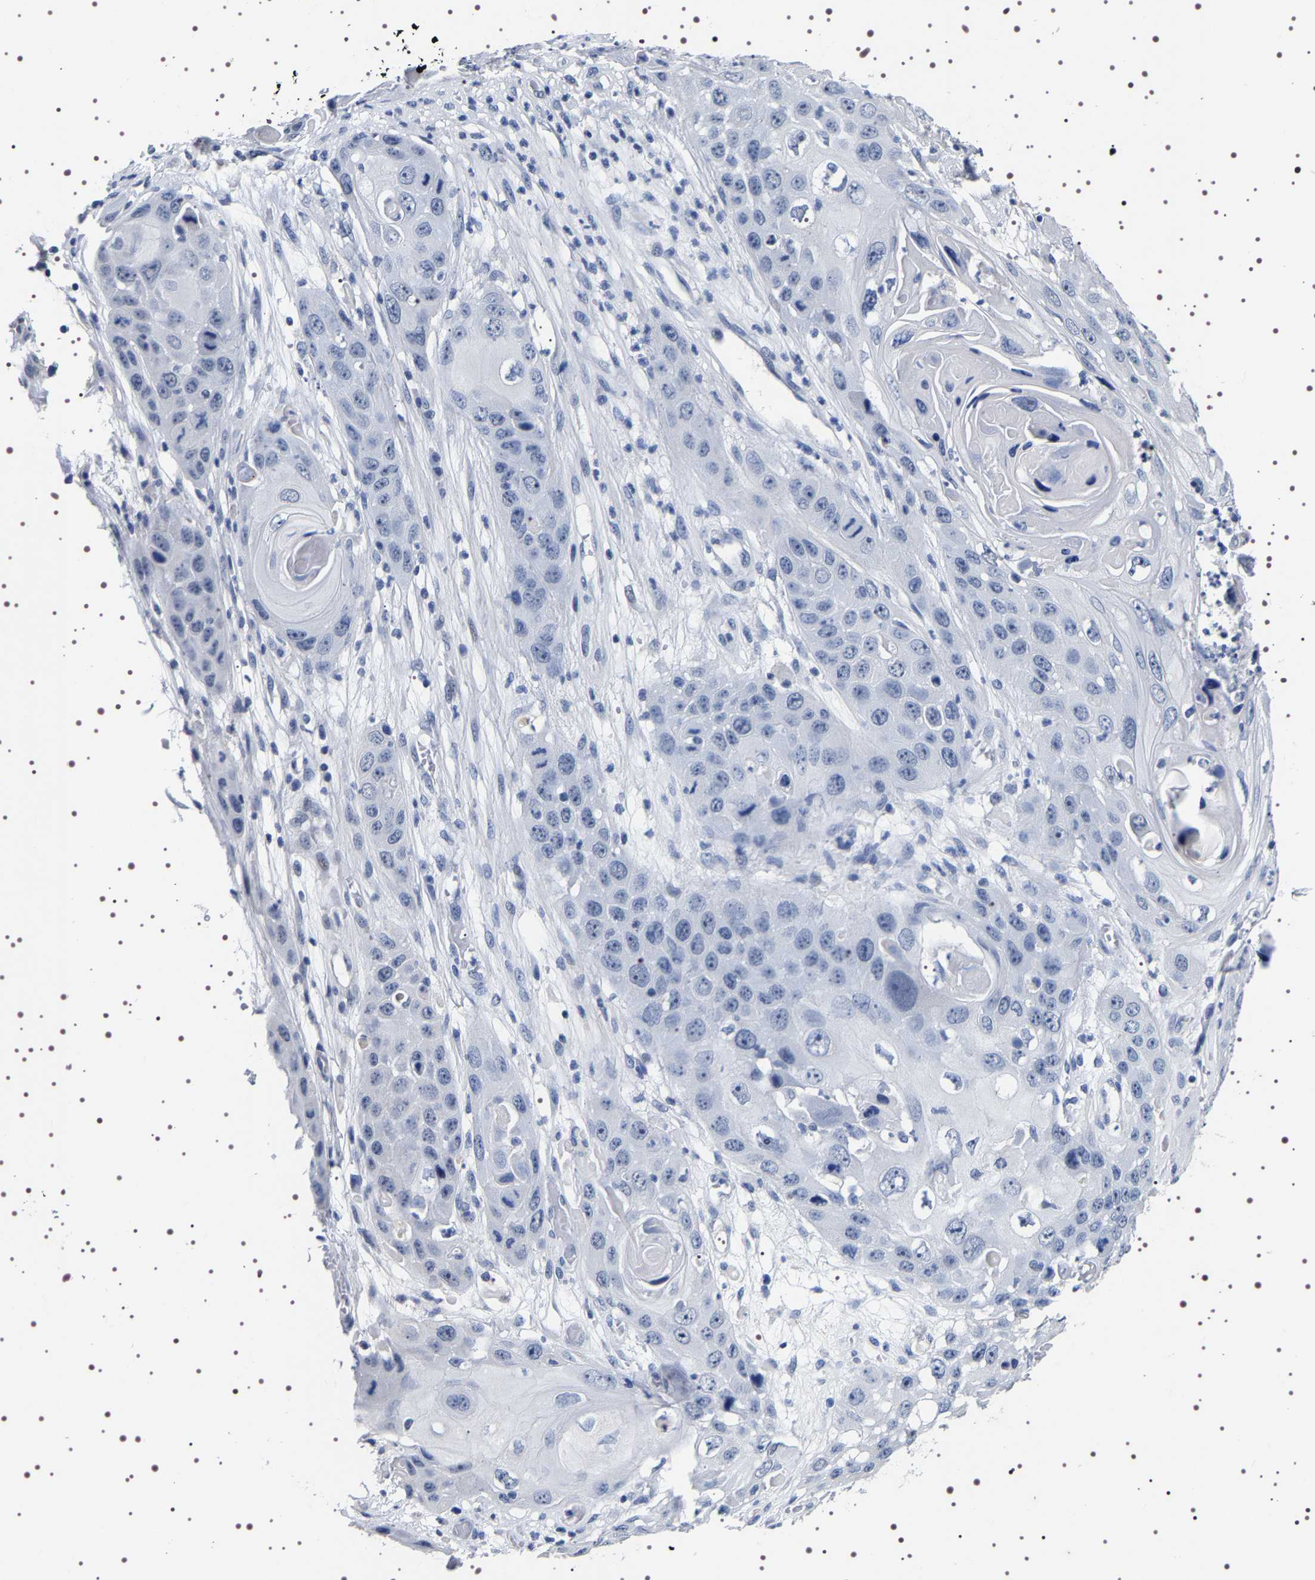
{"staining": {"intensity": "negative", "quantity": "none", "location": "none"}, "tissue": "skin cancer", "cell_type": "Tumor cells", "image_type": "cancer", "snomed": [{"axis": "morphology", "description": "Squamous cell carcinoma, NOS"}, {"axis": "topography", "description": "Skin"}], "caption": "Micrograph shows no significant protein expression in tumor cells of skin cancer.", "gene": "UBQLN3", "patient": {"sex": "male", "age": 55}}